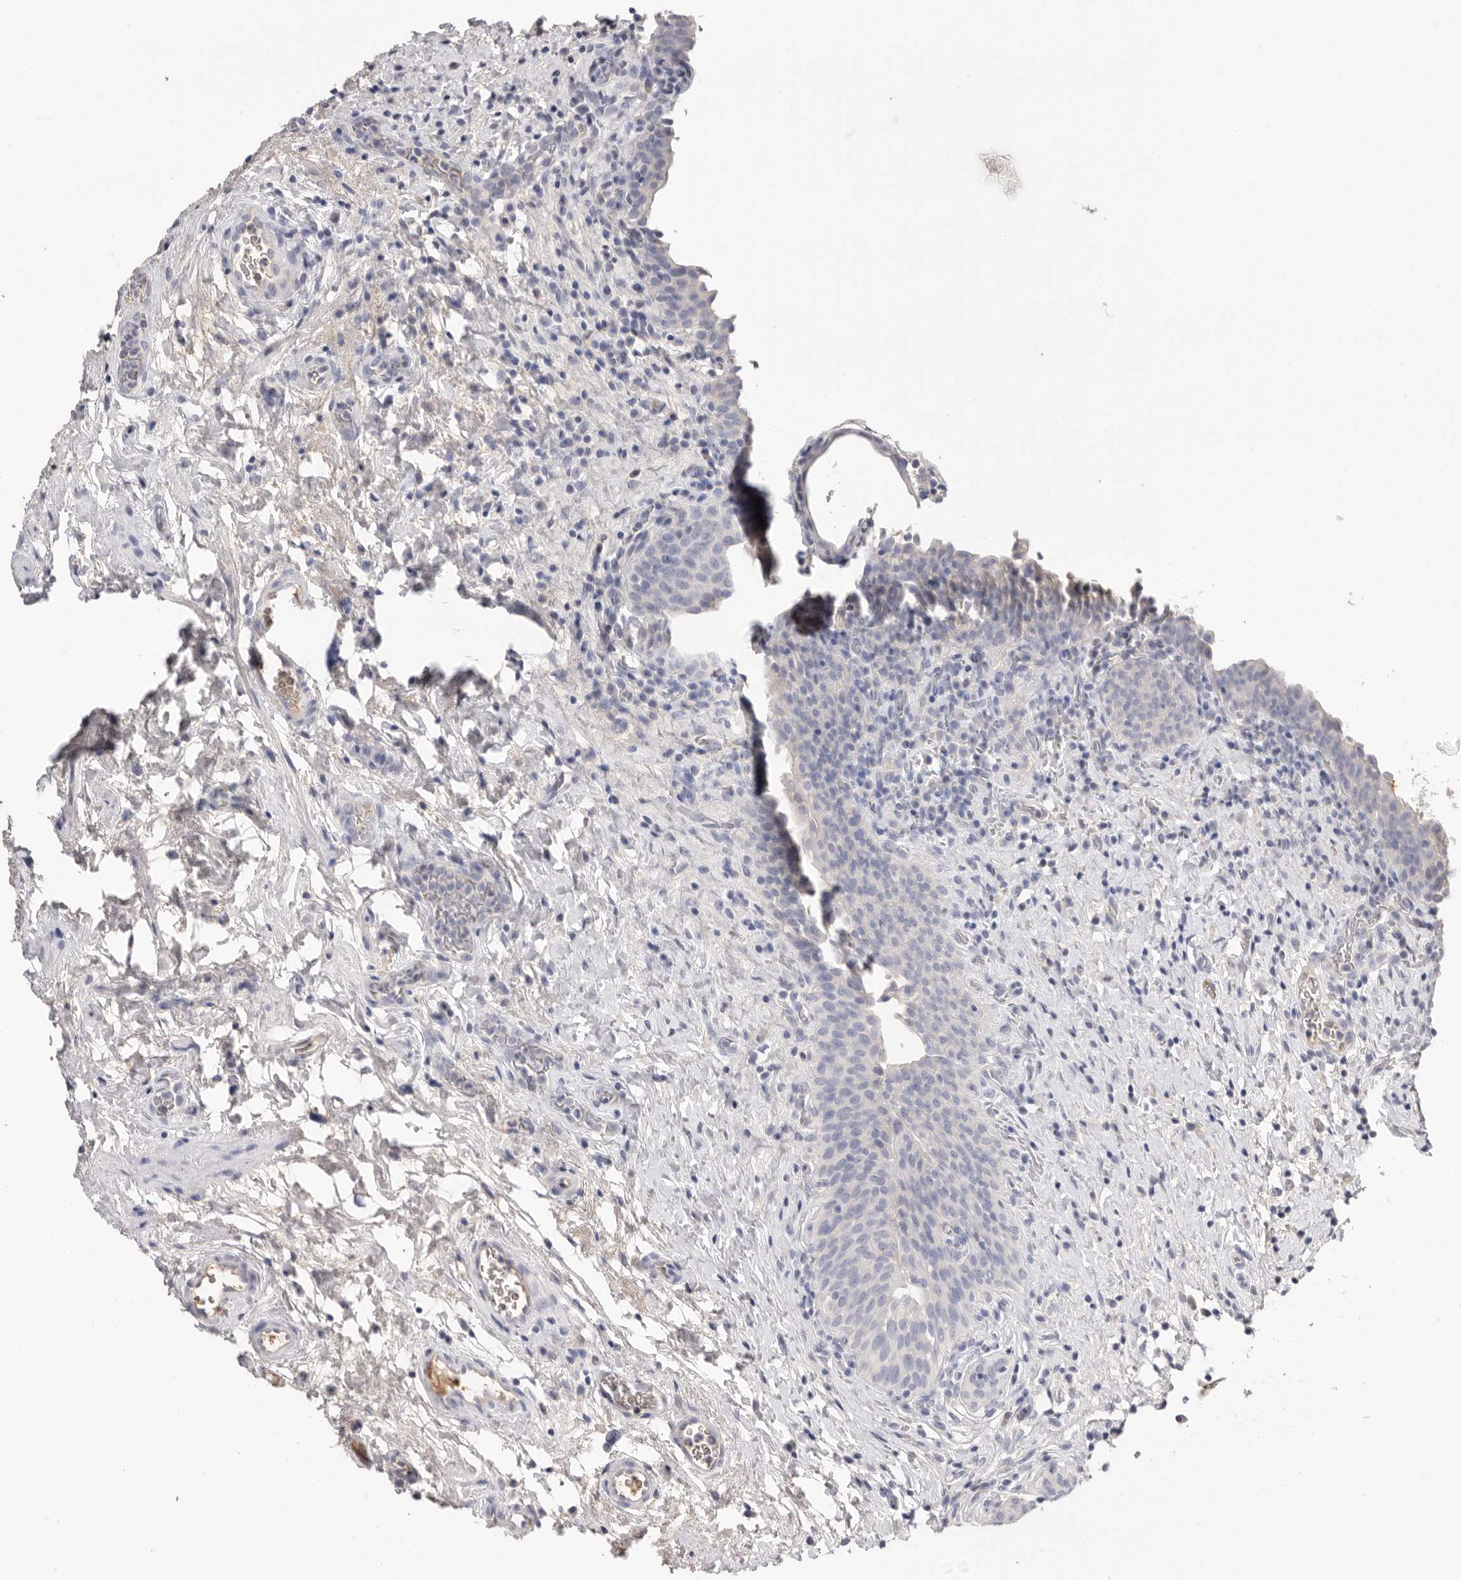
{"staining": {"intensity": "negative", "quantity": "none", "location": "none"}, "tissue": "urinary bladder", "cell_type": "Urothelial cells", "image_type": "normal", "snomed": [{"axis": "morphology", "description": "Normal tissue, NOS"}, {"axis": "topography", "description": "Urinary bladder"}], "caption": "The histopathology image reveals no significant positivity in urothelial cells of urinary bladder. Brightfield microscopy of immunohistochemistry stained with DAB (3,3'-diaminobenzidine) (brown) and hematoxylin (blue), captured at high magnification.", "gene": "APOA2", "patient": {"sex": "male", "age": 83}}